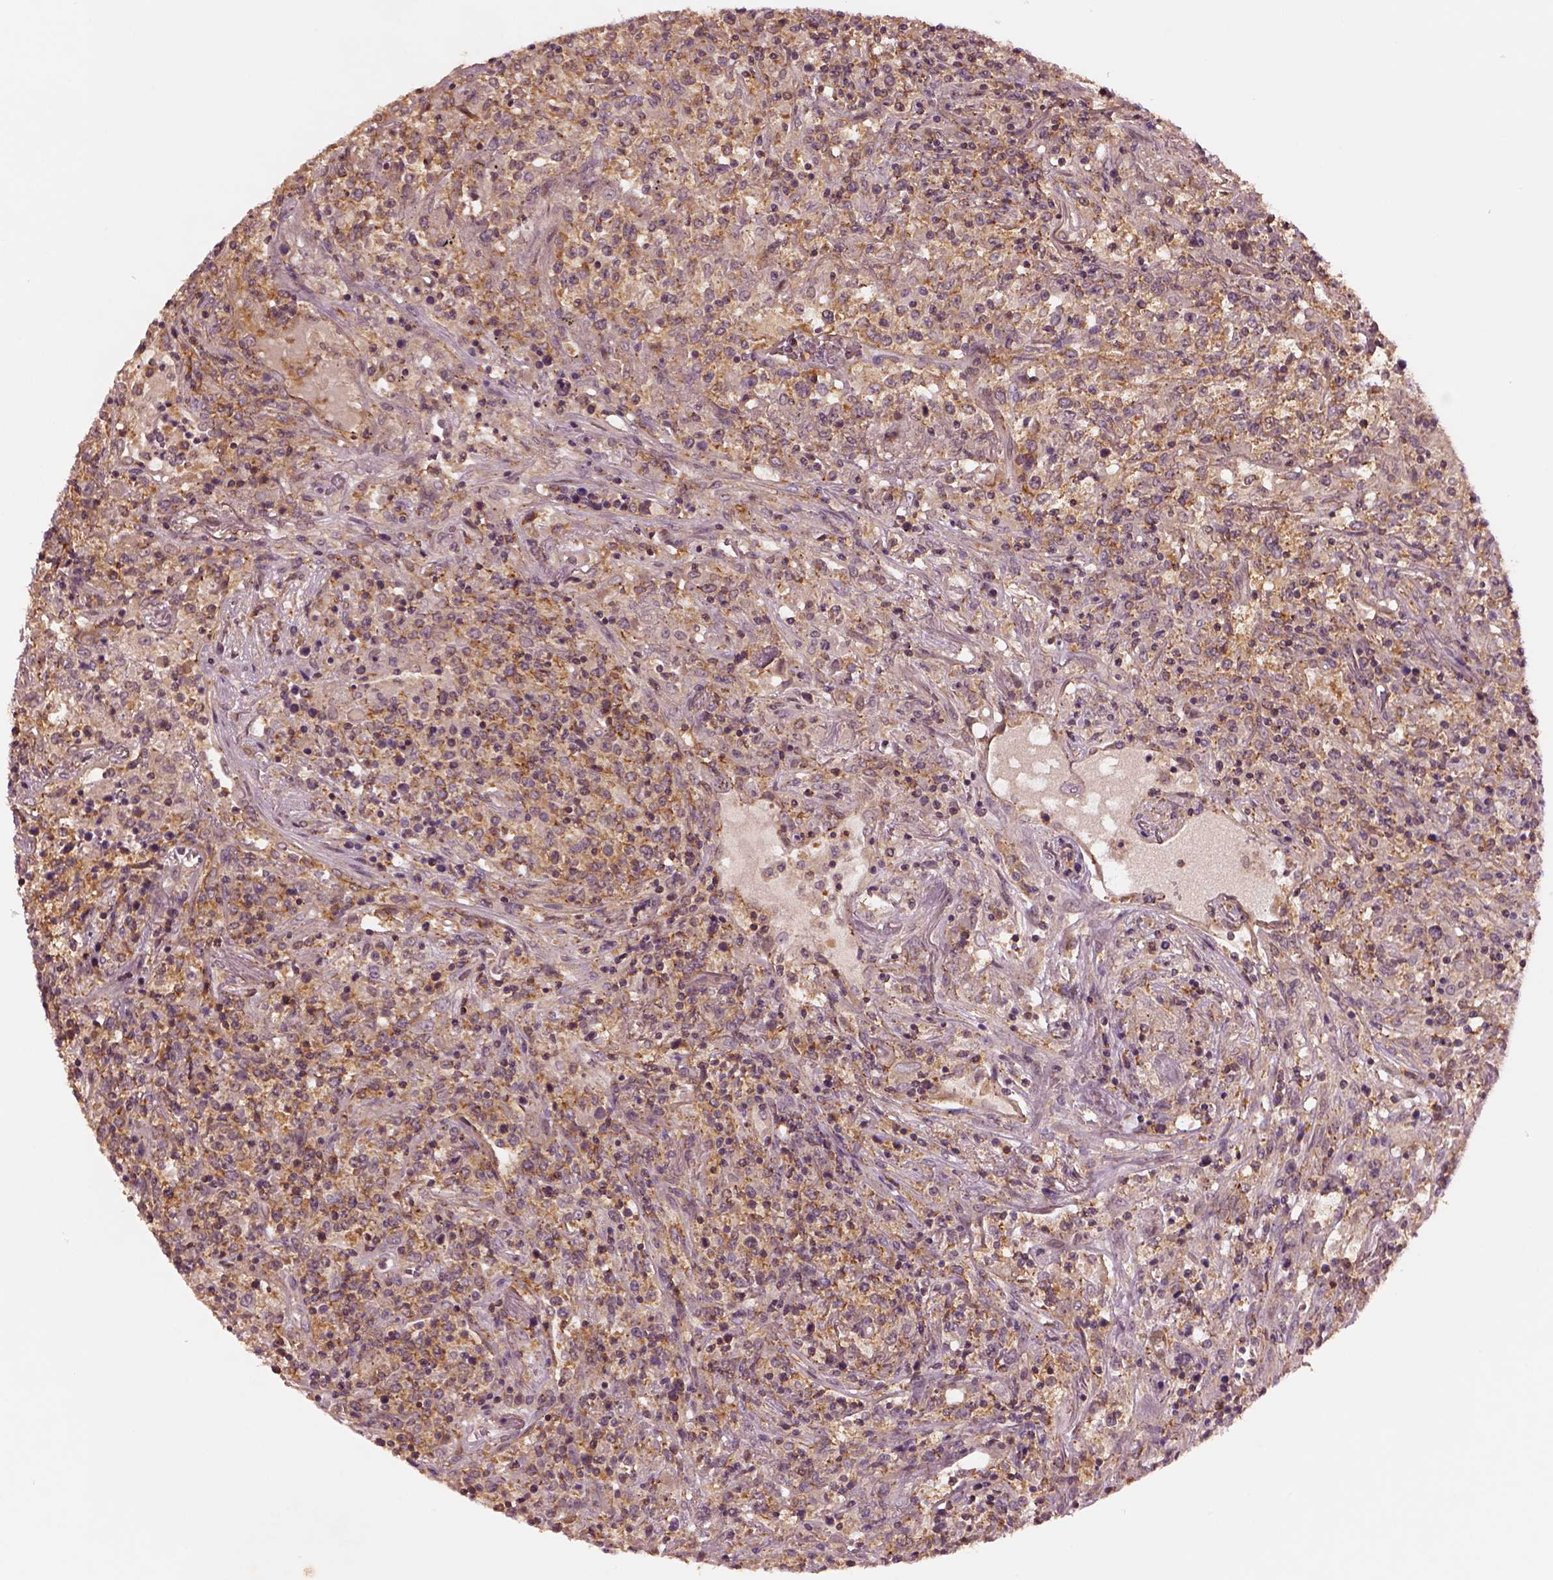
{"staining": {"intensity": "moderate", "quantity": "25%-75%", "location": "cytoplasmic/membranous"}, "tissue": "lymphoma", "cell_type": "Tumor cells", "image_type": "cancer", "snomed": [{"axis": "morphology", "description": "Malignant lymphoma, non-Hodgkin's type, High grade"}, {"axis": "topography", "description": "Lung"}], "caption": "Immunohistochemistry of human lymphoma exhibits medium levels of moderate cytoplasmic/membranous staining in about 25%-75% of tumor cells.", "gene": "MTHFS", "patient": {"sex": "male", "age": 79}}